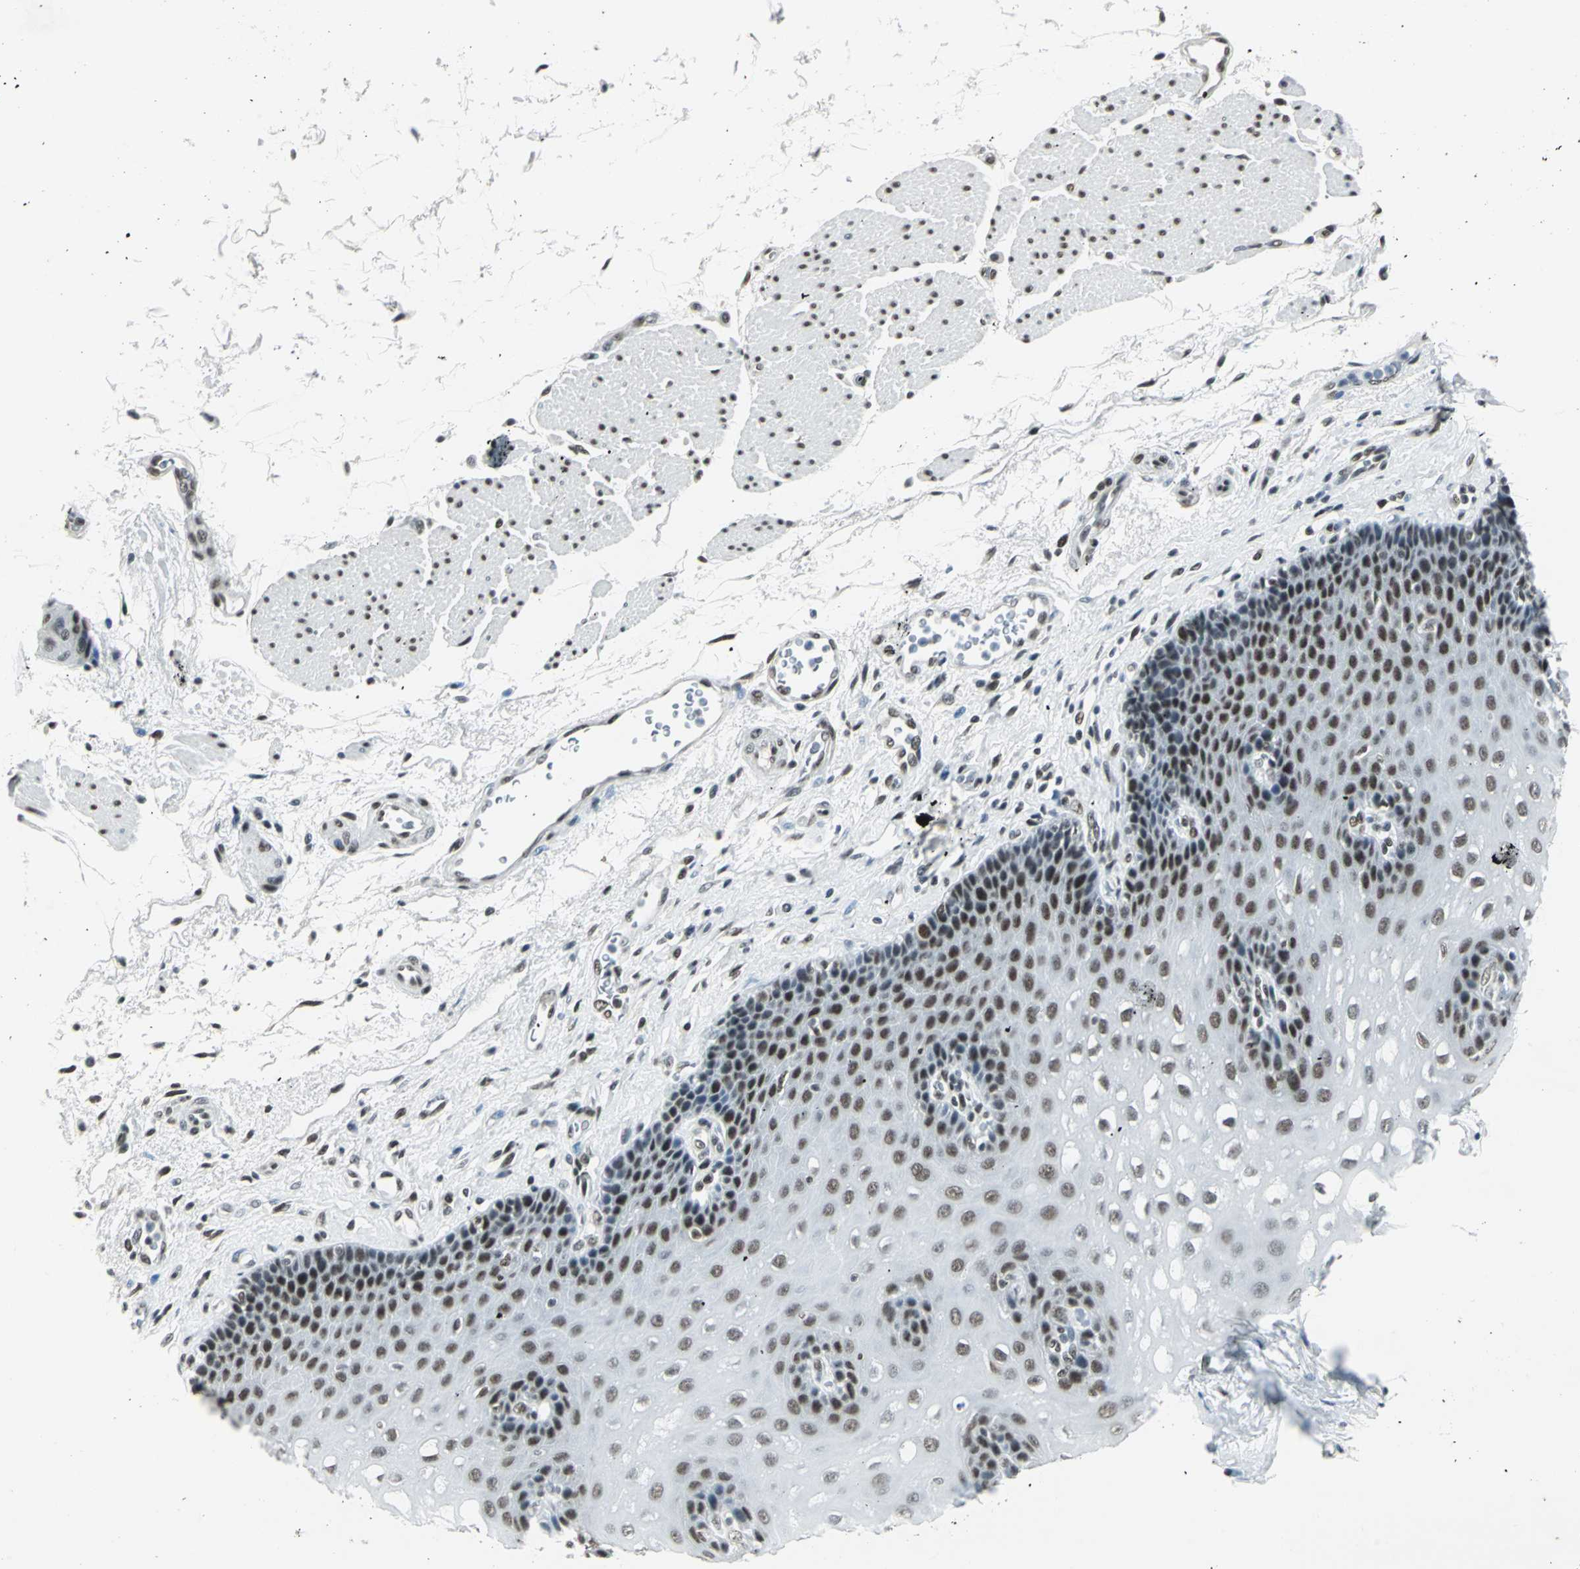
{"staining": {"intensity": "strong", "quantity": "25%-75%", "location": "nuclear"}, "tissue": "esophagus", "cell_type": "Squamous epithelial cells", "image_type": "normal", "snomed": [{"axis": "morphology", "description": "Normal tissue, NOS"}, {"axis": "topography", "description": "Esophagus"}], "caption": "A histopathology image of esophagus stained for a protein exhibits strong nuclear brown staining in squamous epithelial cells.", "gene": "ADNP", "patient": {"sex": "female", "age": 72}}